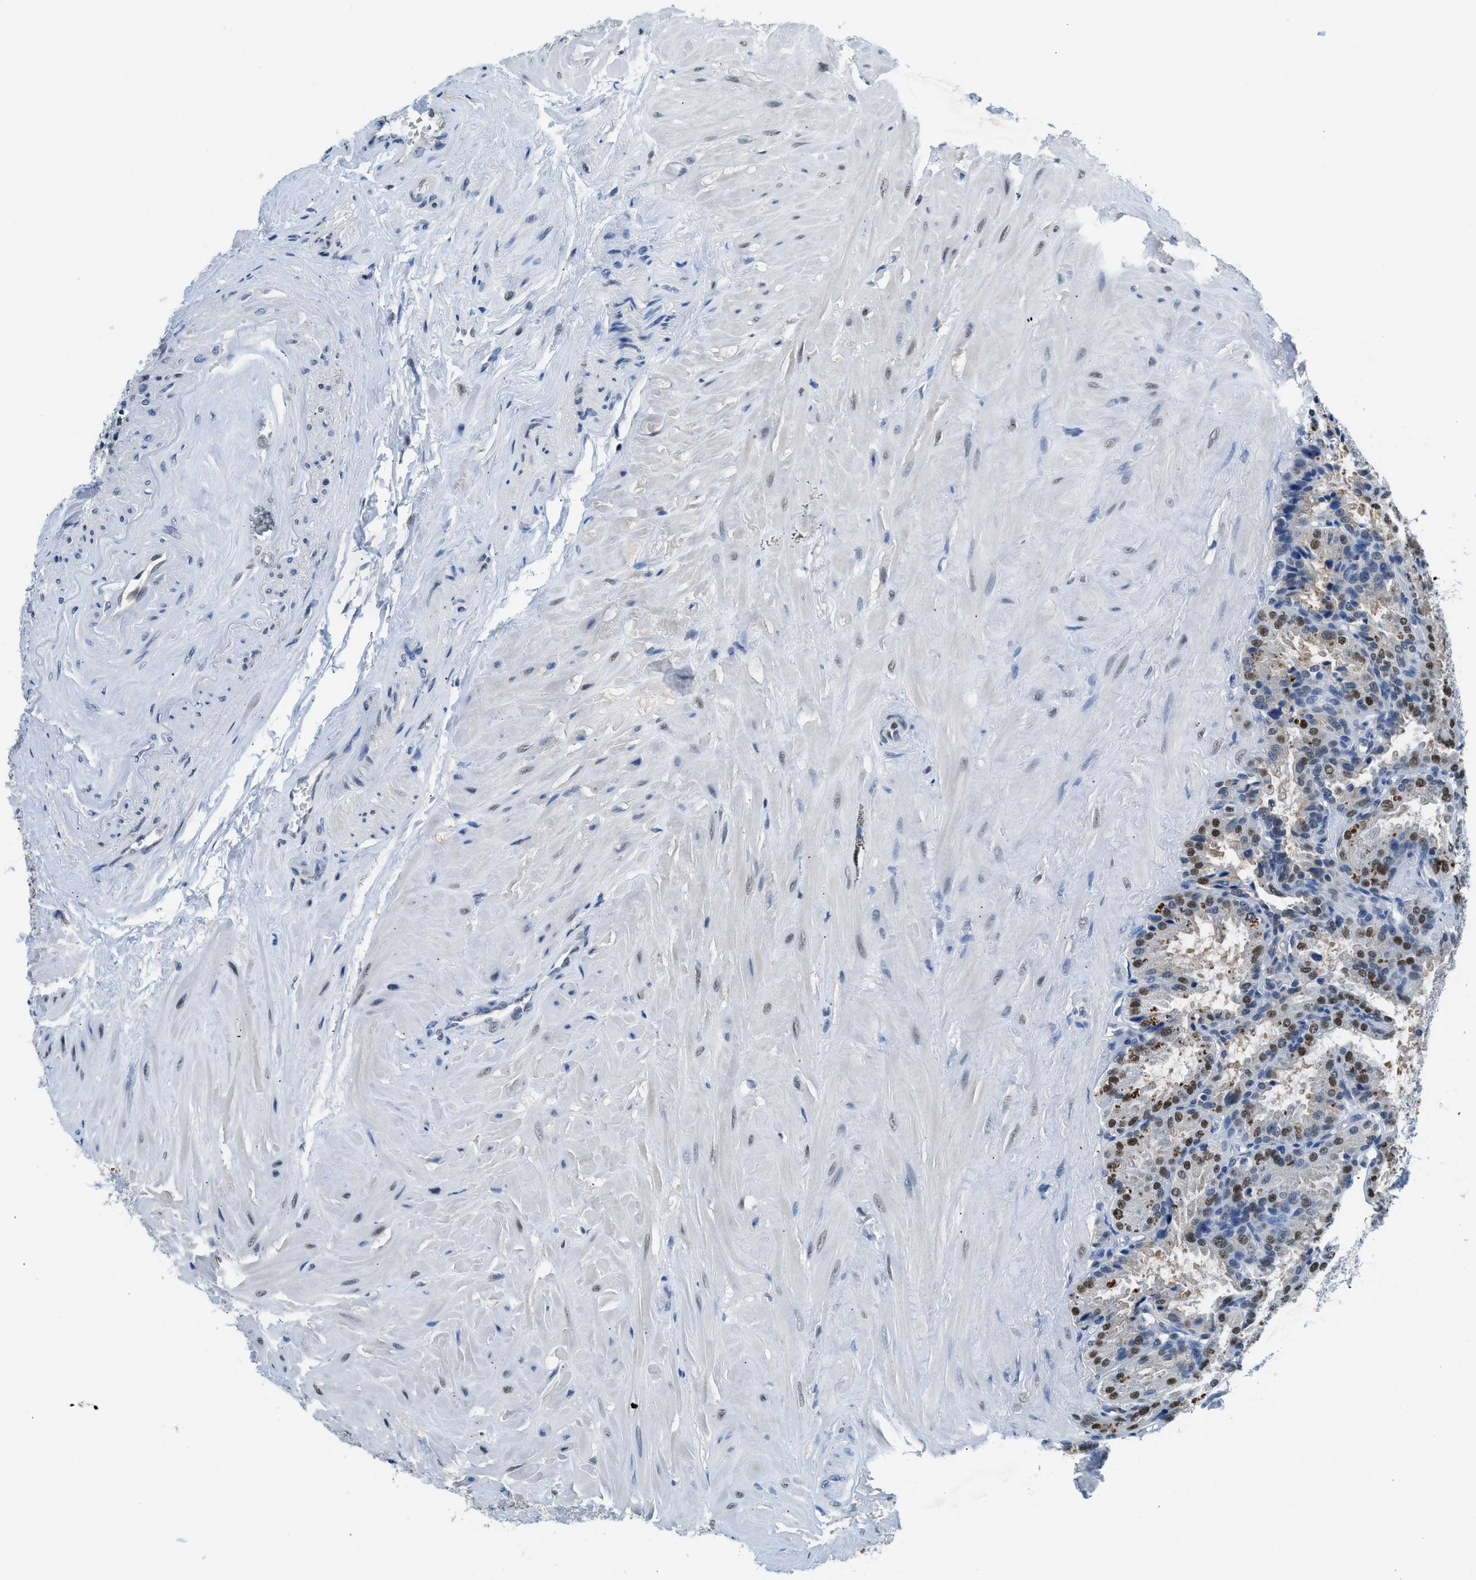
{"staining": {"intensity": "strong", "quantity": "25%-75%", "location": "nuclear"}, "tissue": "seminal vesicle", "cell_type": "Glandular cells", "image_type": "normal", "snomed": [{"axis": "morphology", "description": "Normal tissue, NOS"}, {"axis": "topography", "description": "Seminal veicle"}], "caption": "This photomicrograph shows immunohistochemistry staining of unremarkable seminal vesicle, with high strong nuclear staining in about 25%-75% of glandular cells.", "gene": "ALX1", "patient": {"sex": "male", "age": 46}}